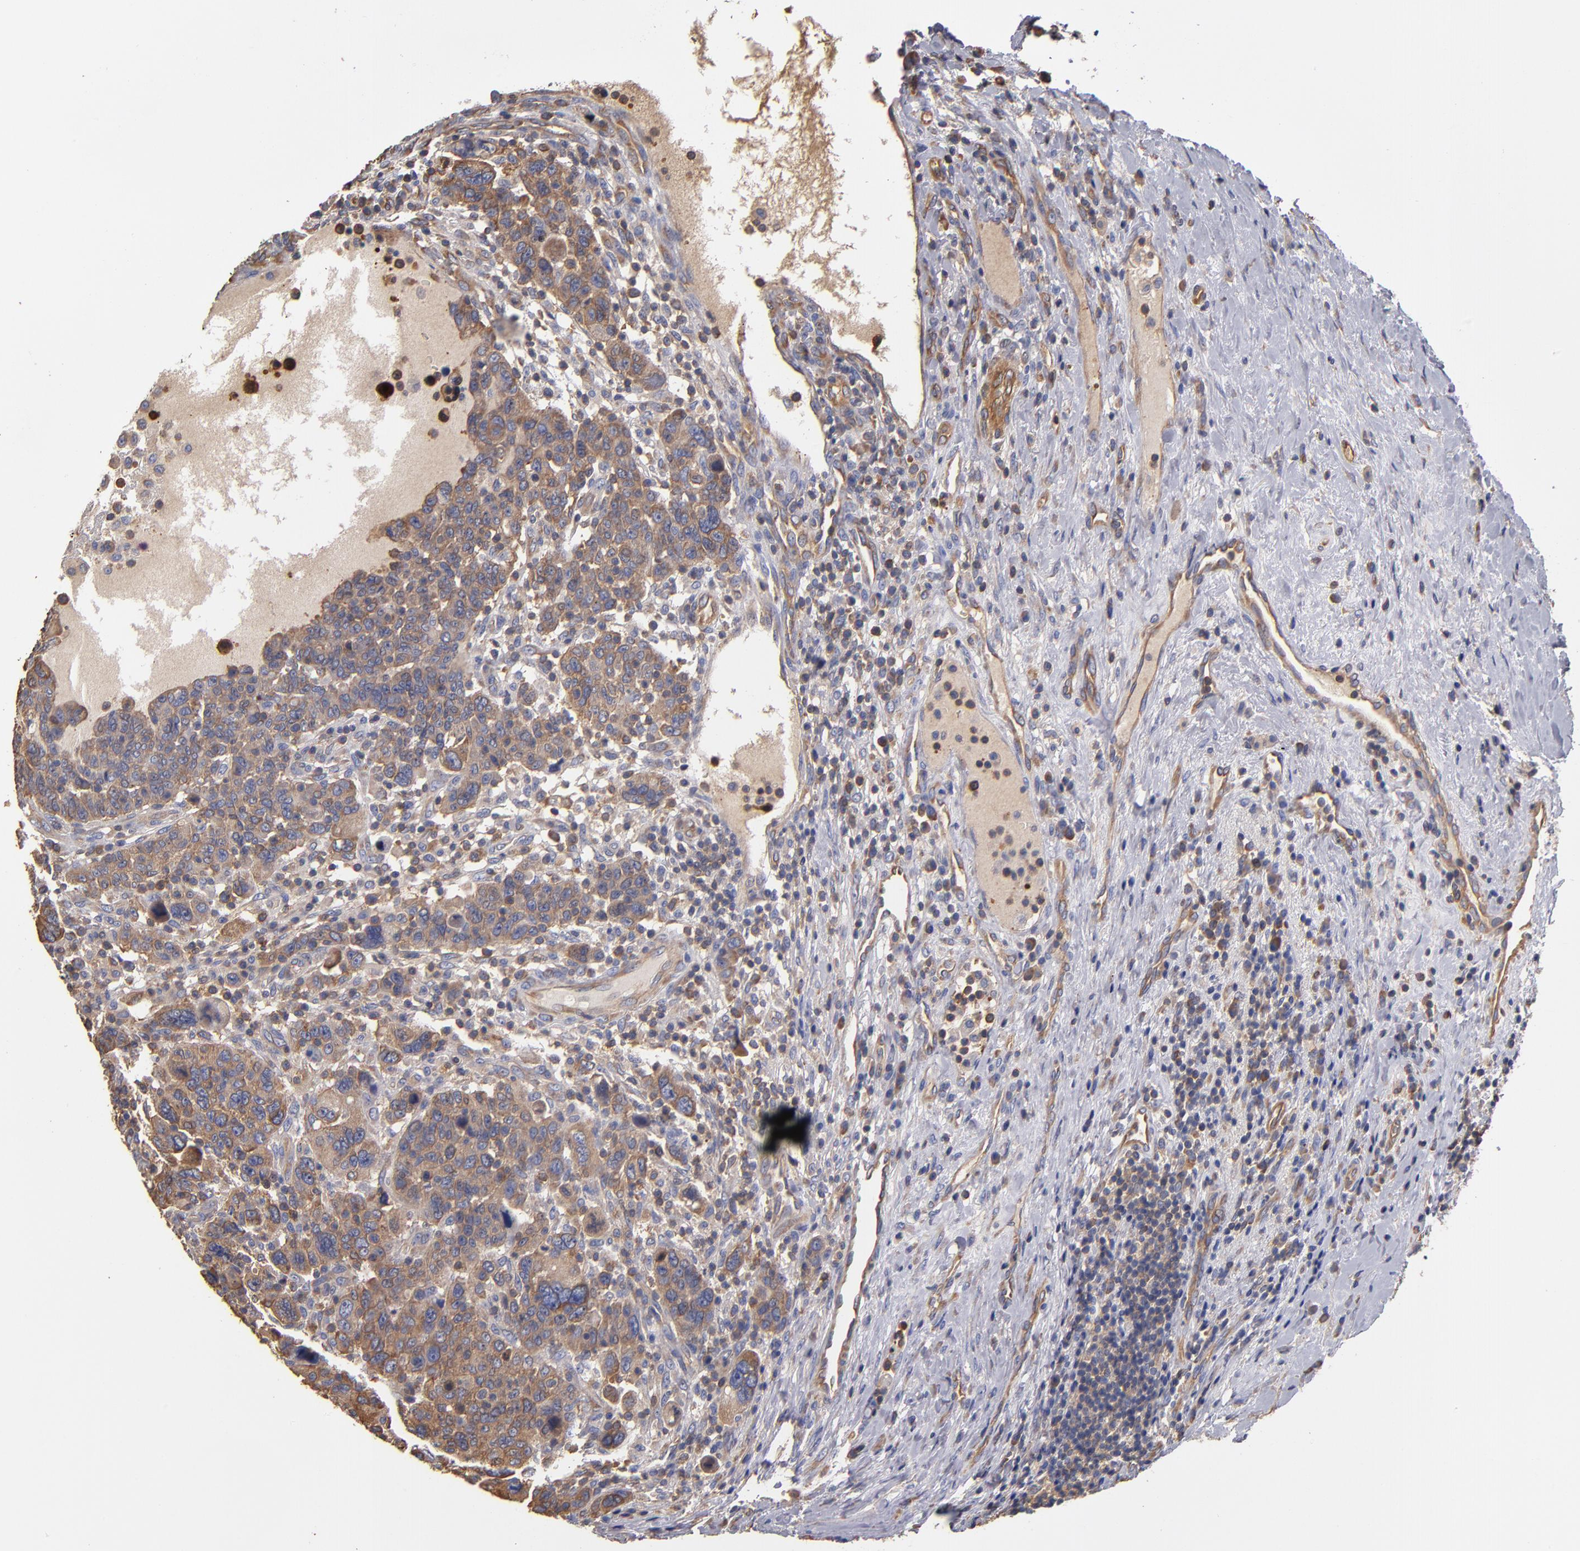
{"staining": {"intensity": "weak", "quantity": ">75%", "location": "cytoplasmic/membranous"}, "tissue": "breast cancer", "cell_type": "Tumor cells", "image_type": "cancer", "snomed": [{"axis": "morphology", "description": "Duct carcinoma"}, {"axis": "topography", "description": "Breast"}], "caption": "Immunohistochemistry (IHC) staining of breast invasive ductal carcinoma, which demonstrates low levels of weak cytoplasmic/membranous staining in approximately >75% of tumor cells indicating weak cytoplasmic/membranous protein positivity. The staining was performed using DAB (brown) for protein detection and nuclei were counterstained in hematoxylin (blue).", "gene": "ESYT2", "patient": {"sex": "female", "age": 37}}